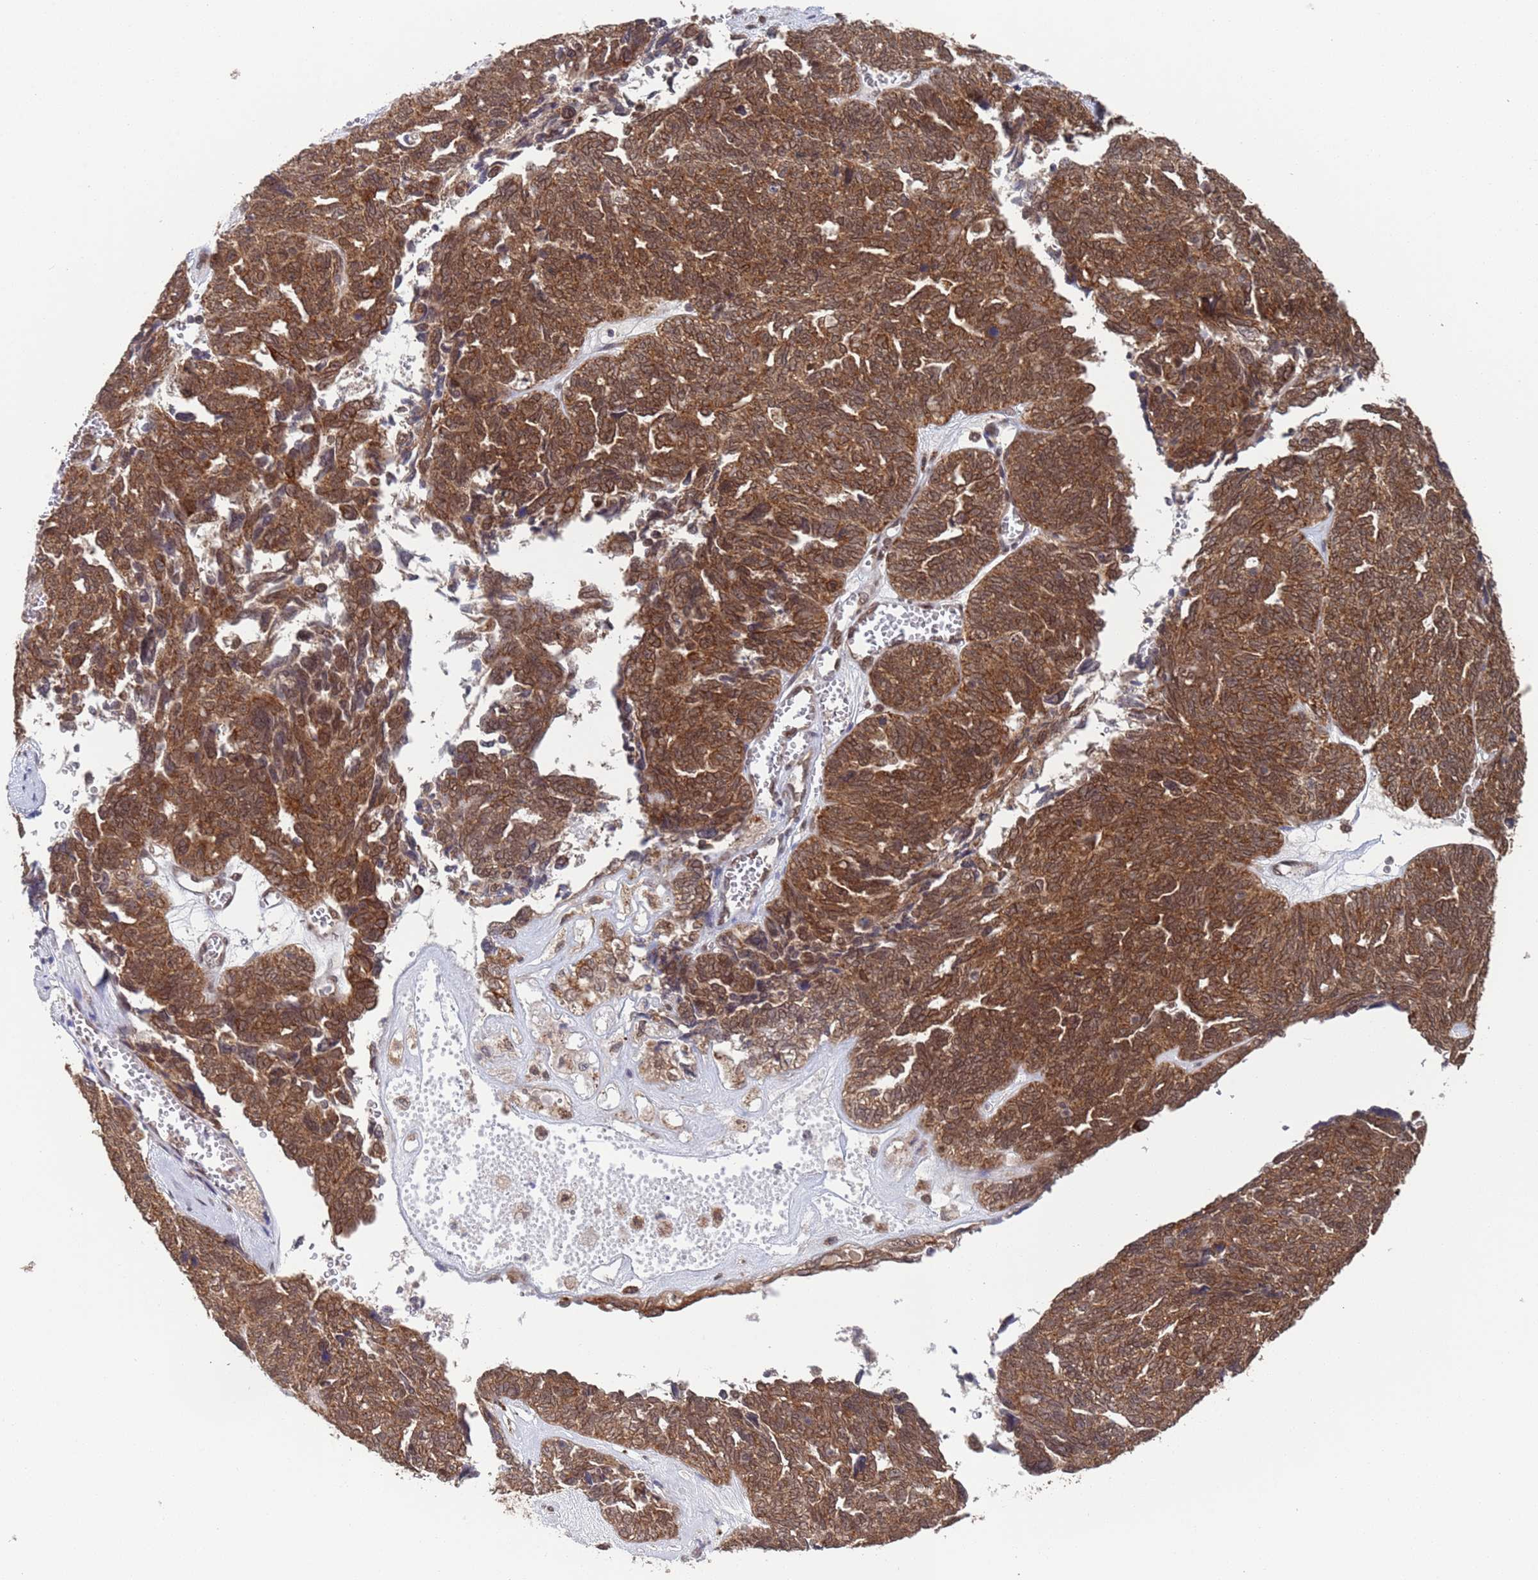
{"staining": {"intensity": "moderate", "quantity": ">75%", "location": "cytoplasmic/membranous"}, "tissue": "ovarian cancer", "cell_type": "Tumor cells", "image_type": "cancer", "snomed": [{"axis": "morphology", "description": "Cystadenocarcinoma, serous, NOS"}, {"axis": "topography", "description": "Ovary"}], "caption": "Ovarian cancer (serous cystadenocarcinoma) stained with immunohistochemistry (IHC) reveals moderate cytoplasmic/membranous staining in approximately >75% of tumor cells.", "gene": "FUBP3", "patient": {"sex": "female", "age": 79}}